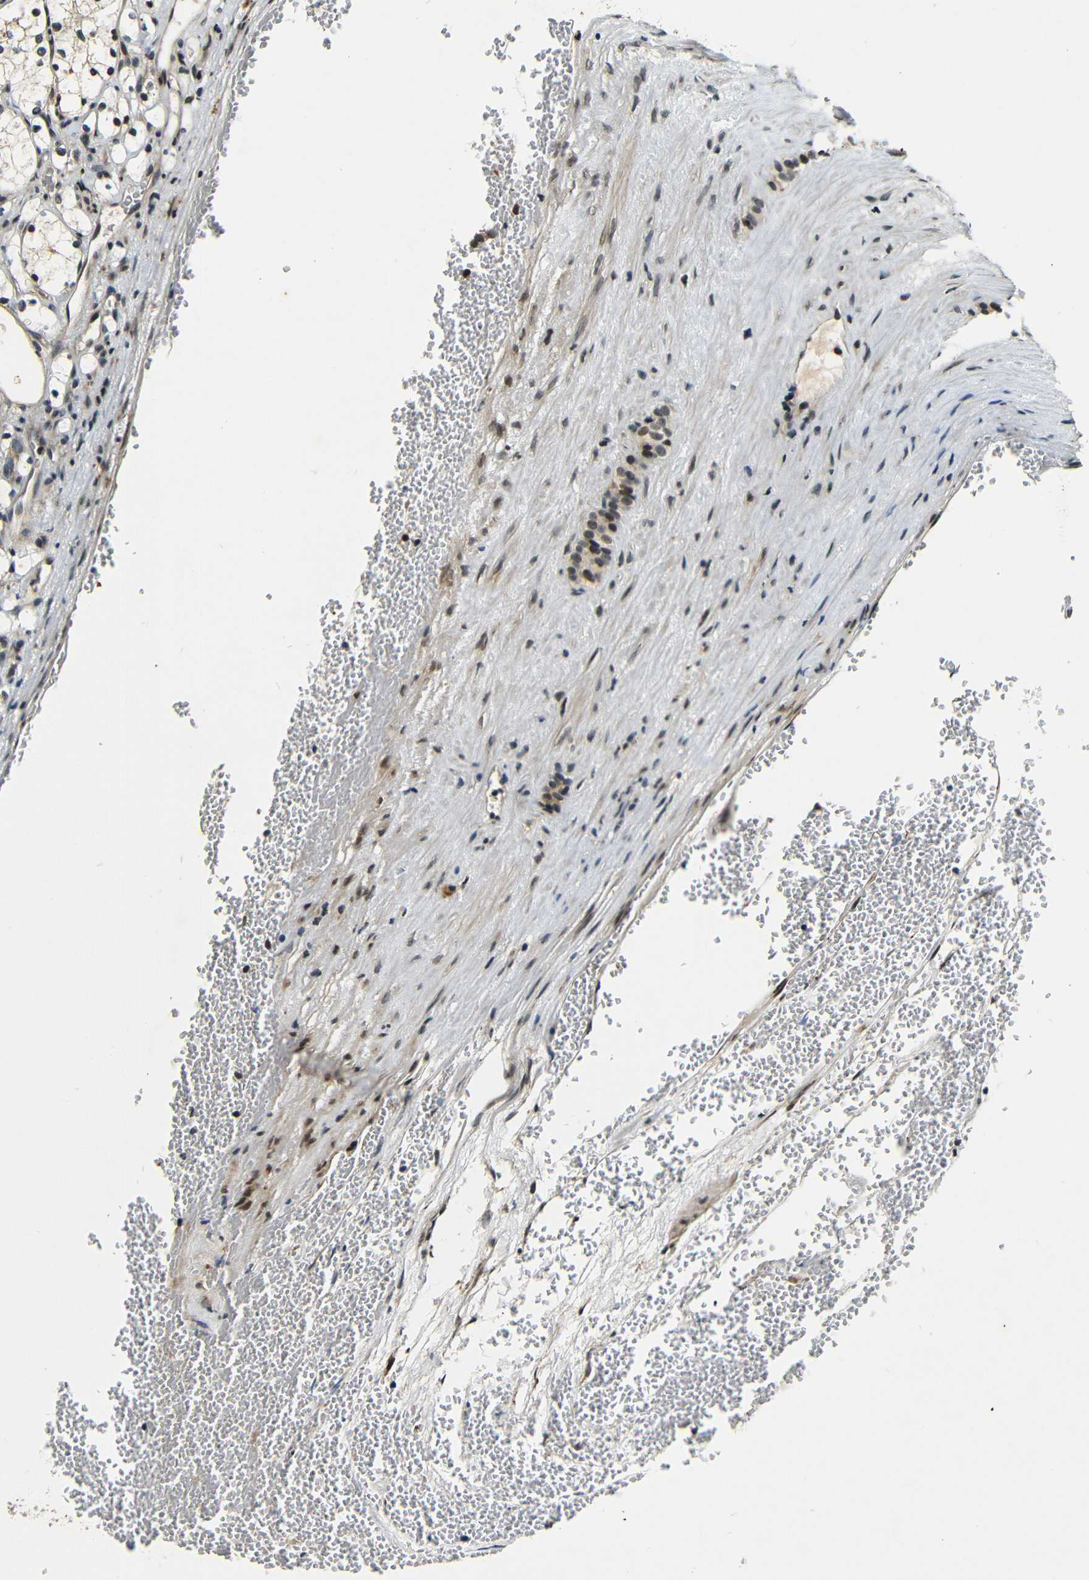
{"staining": {"intensity": "weak", "quantity": ">75%", "location": "cytoplasmic/membranous,nuclear"}, "tissue": "renal cancer", "cell_type": "Tumor cells", "image_type": "cancer", "snomed": [{"axis": "morphology", "description": "Adenocarcinoma, NOS"}, {"axis": "topography", "description": "Kidney"}], "caption": "A brown stain labels weak cytoplasmic/membranous and nuclear staining of a protein in human renal cancer (adenocarcinoma) tumor cells. (DAB IHC, brown staining for protein, blue staining for nuclei).", "gene": "FOXD4", "patient": {"sex": "female", "age": 69}}